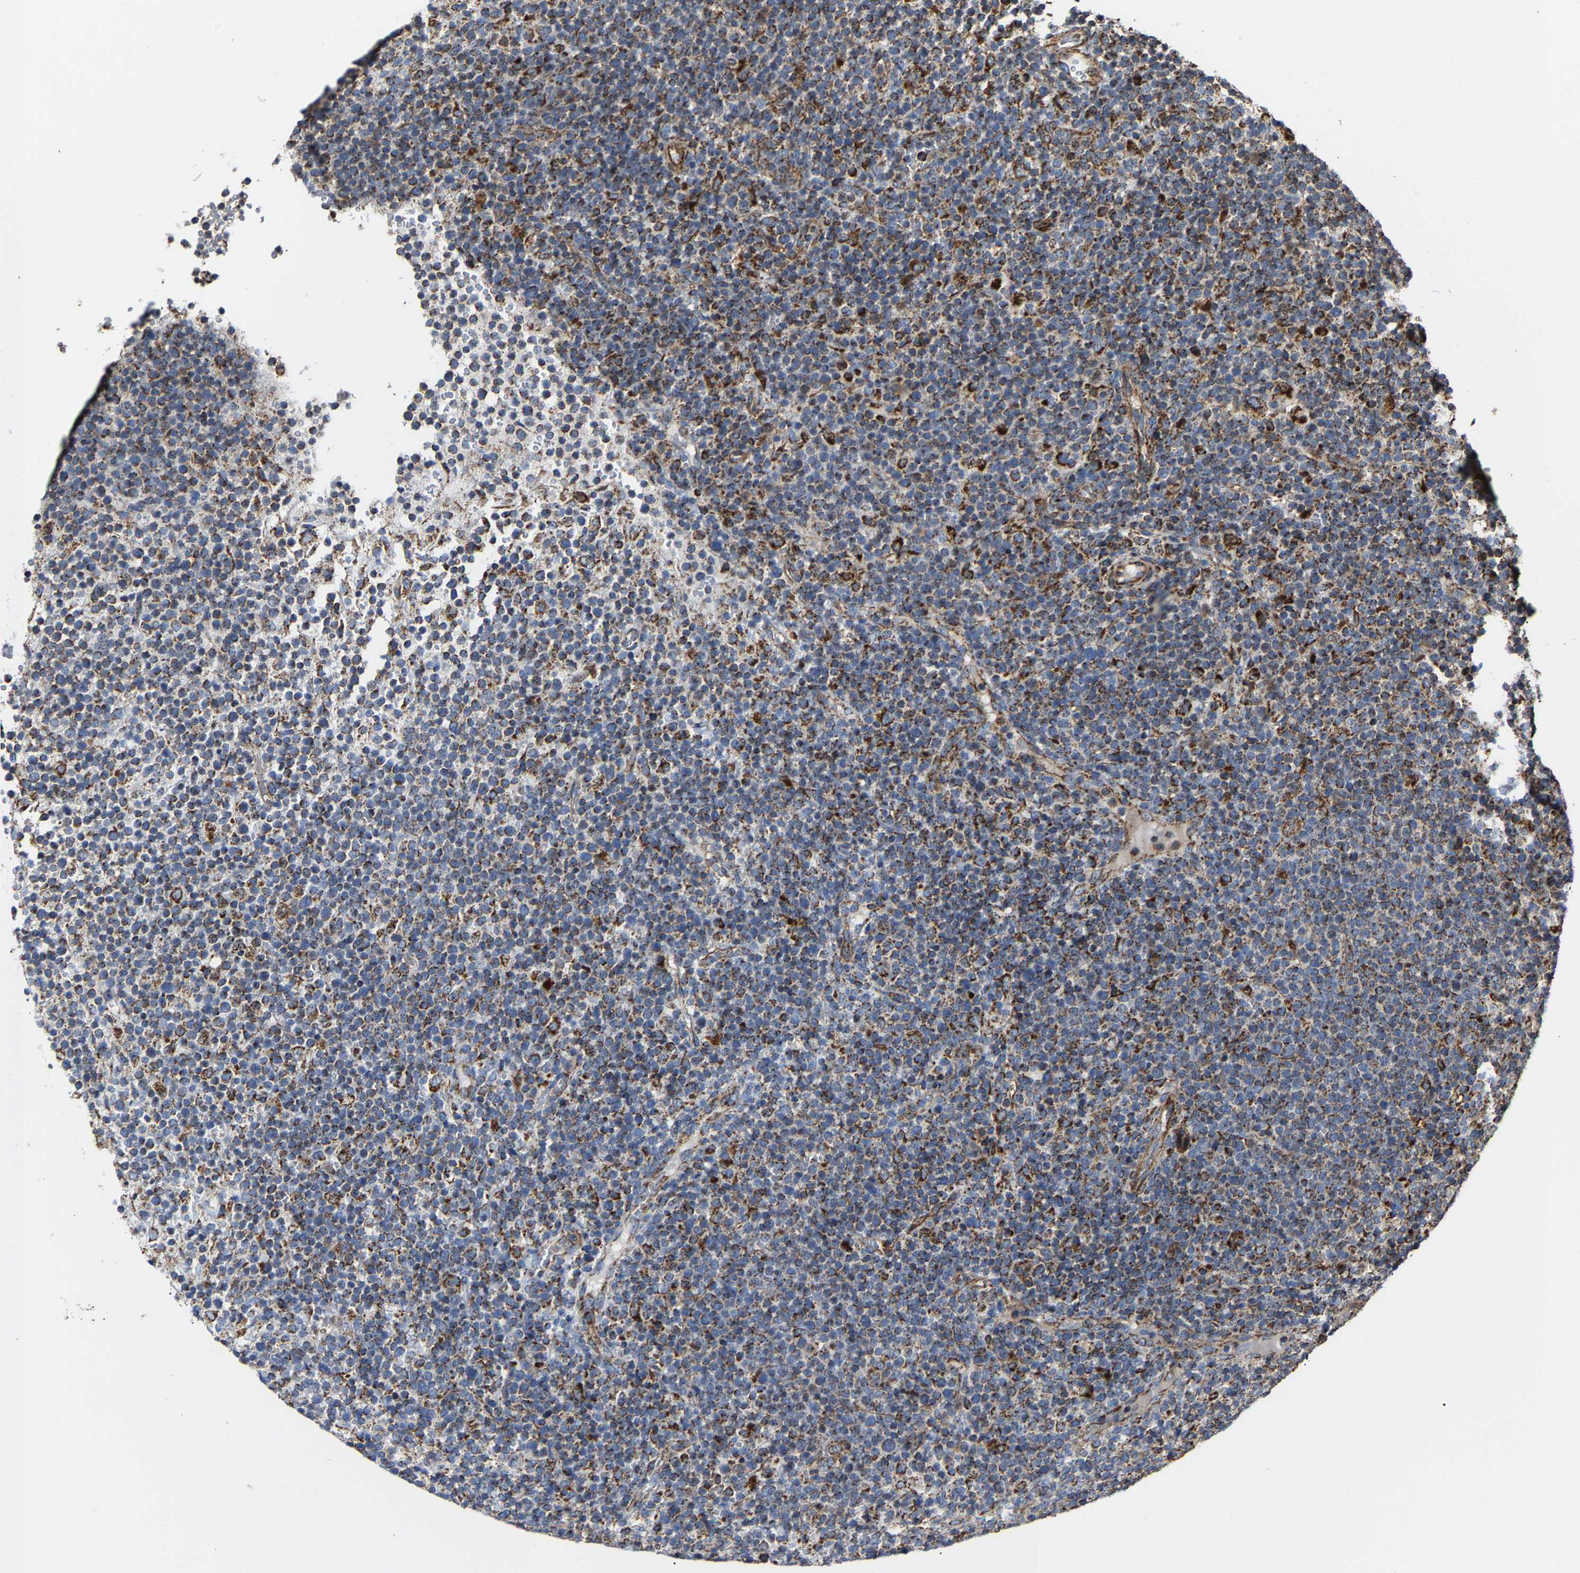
{"staining": {"intensity": "strong", "quantity": ">75%", "location": "cytoplasmic/membranous"}, "tissue": "lymphoma", "cell_type": "Tumor cells", "image_type": "cancer", "snomed": [{"axis": "morphology", "description": "Malignant lymphoma, non-Hodgkin's type, High grade"}, {"axis": "topography", "description": "Lymph node"}], "caption": "Lymphoma was stained to show a protein in brown. There is high levels of strong cytoplasmic/membranous staining in about >75% of tumor cells.", "gene": "NDUFV3", "patient": {"sex": "male", "age": 61}}